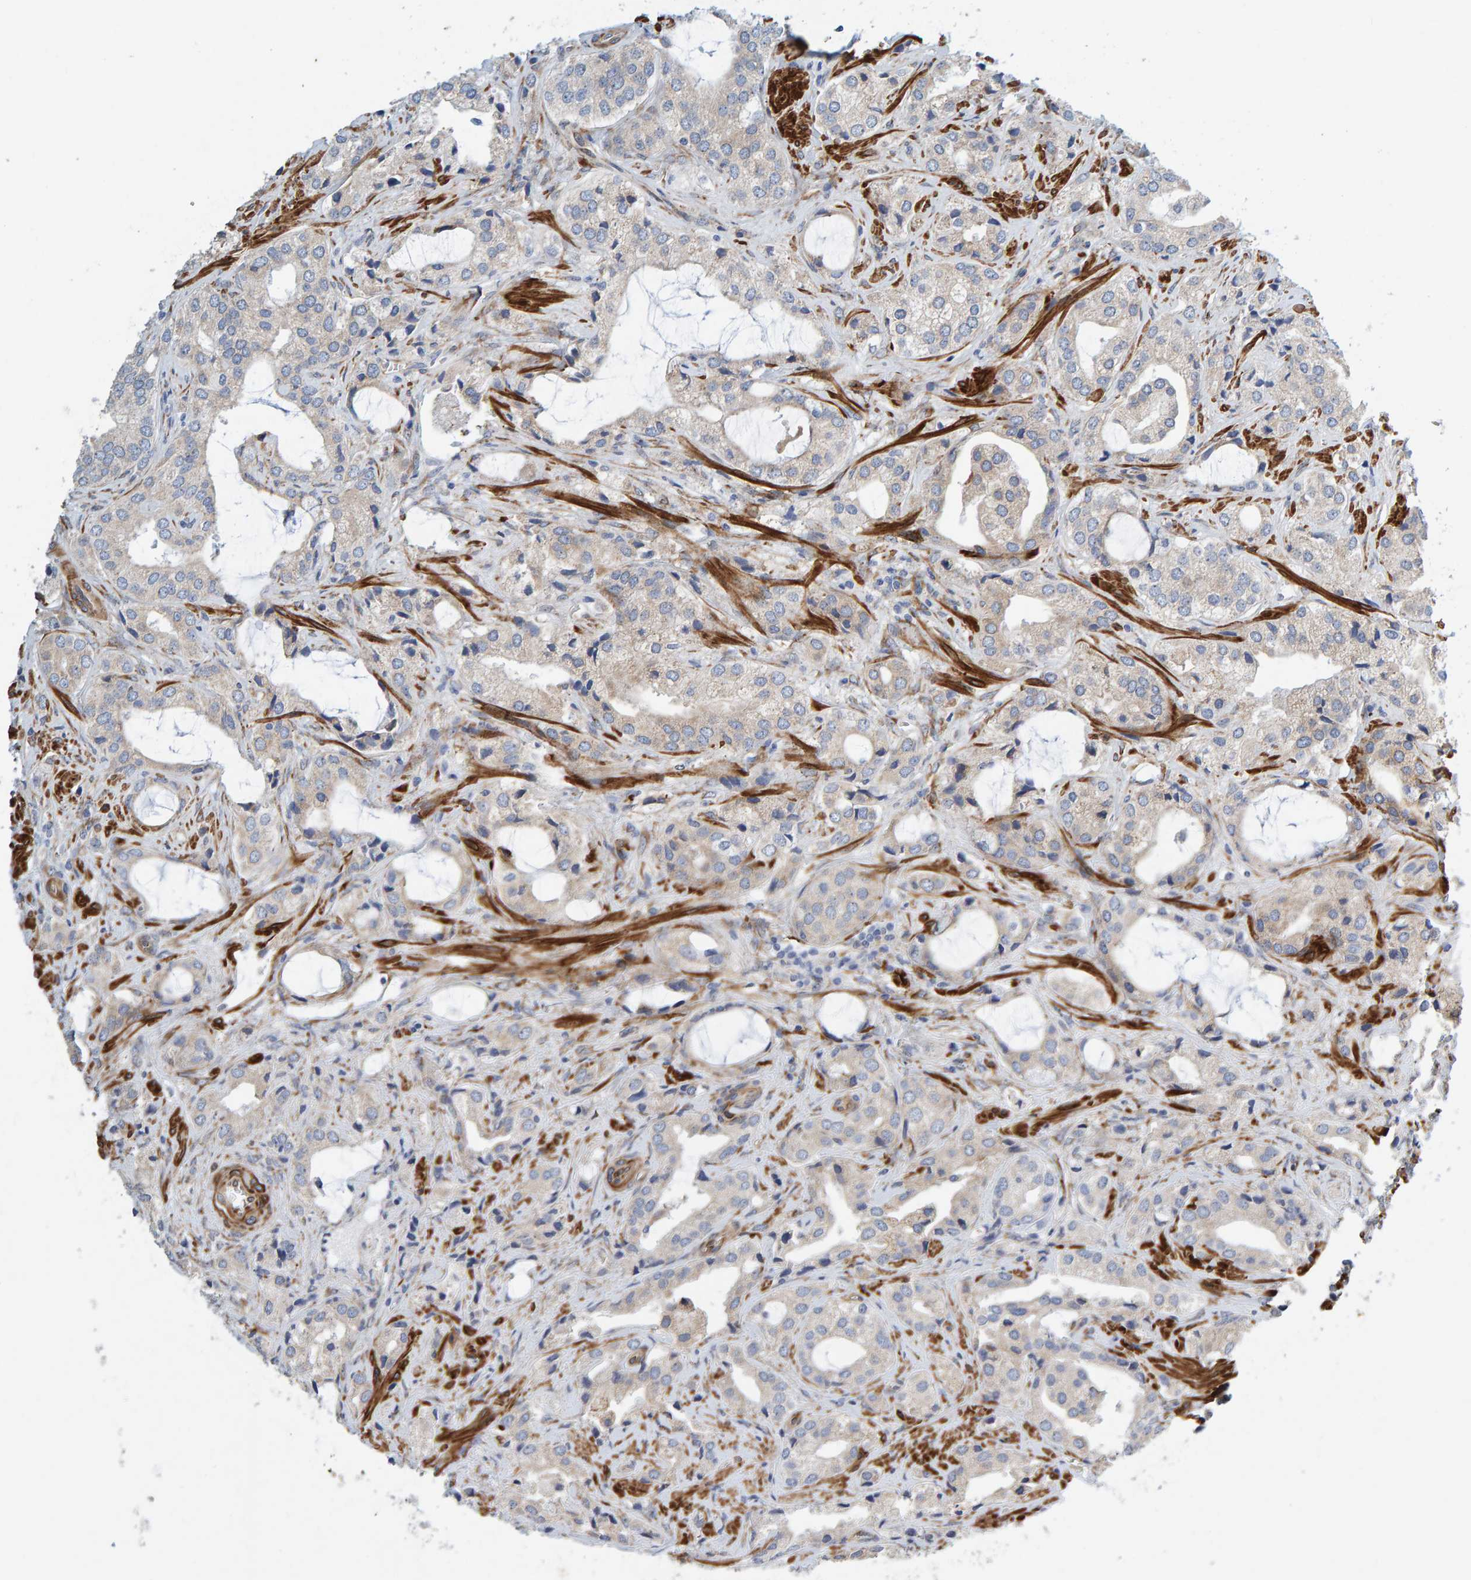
{"staining": {"intensity": "weak", "quantity": "25%-75%", "location": "cytoplasmic/membranous"}, "tissue": "prostate cancer", "cell_type": "Tumor cells", "image_type": "cancer", "snomed": [{"axis": "morphology", "description": "Adenocarcinoma, High grade"}, {"axis": "topography", "description": "Prostate"}], "caption": "Protein staining exhibits weak cytoplasmic/membranous expression in approximately 25%-75% of tumor cells in prostate adenocarcinoma (high-grade).", "gene": "MMP16", "patient": {"sex": "male", "age": 66}}